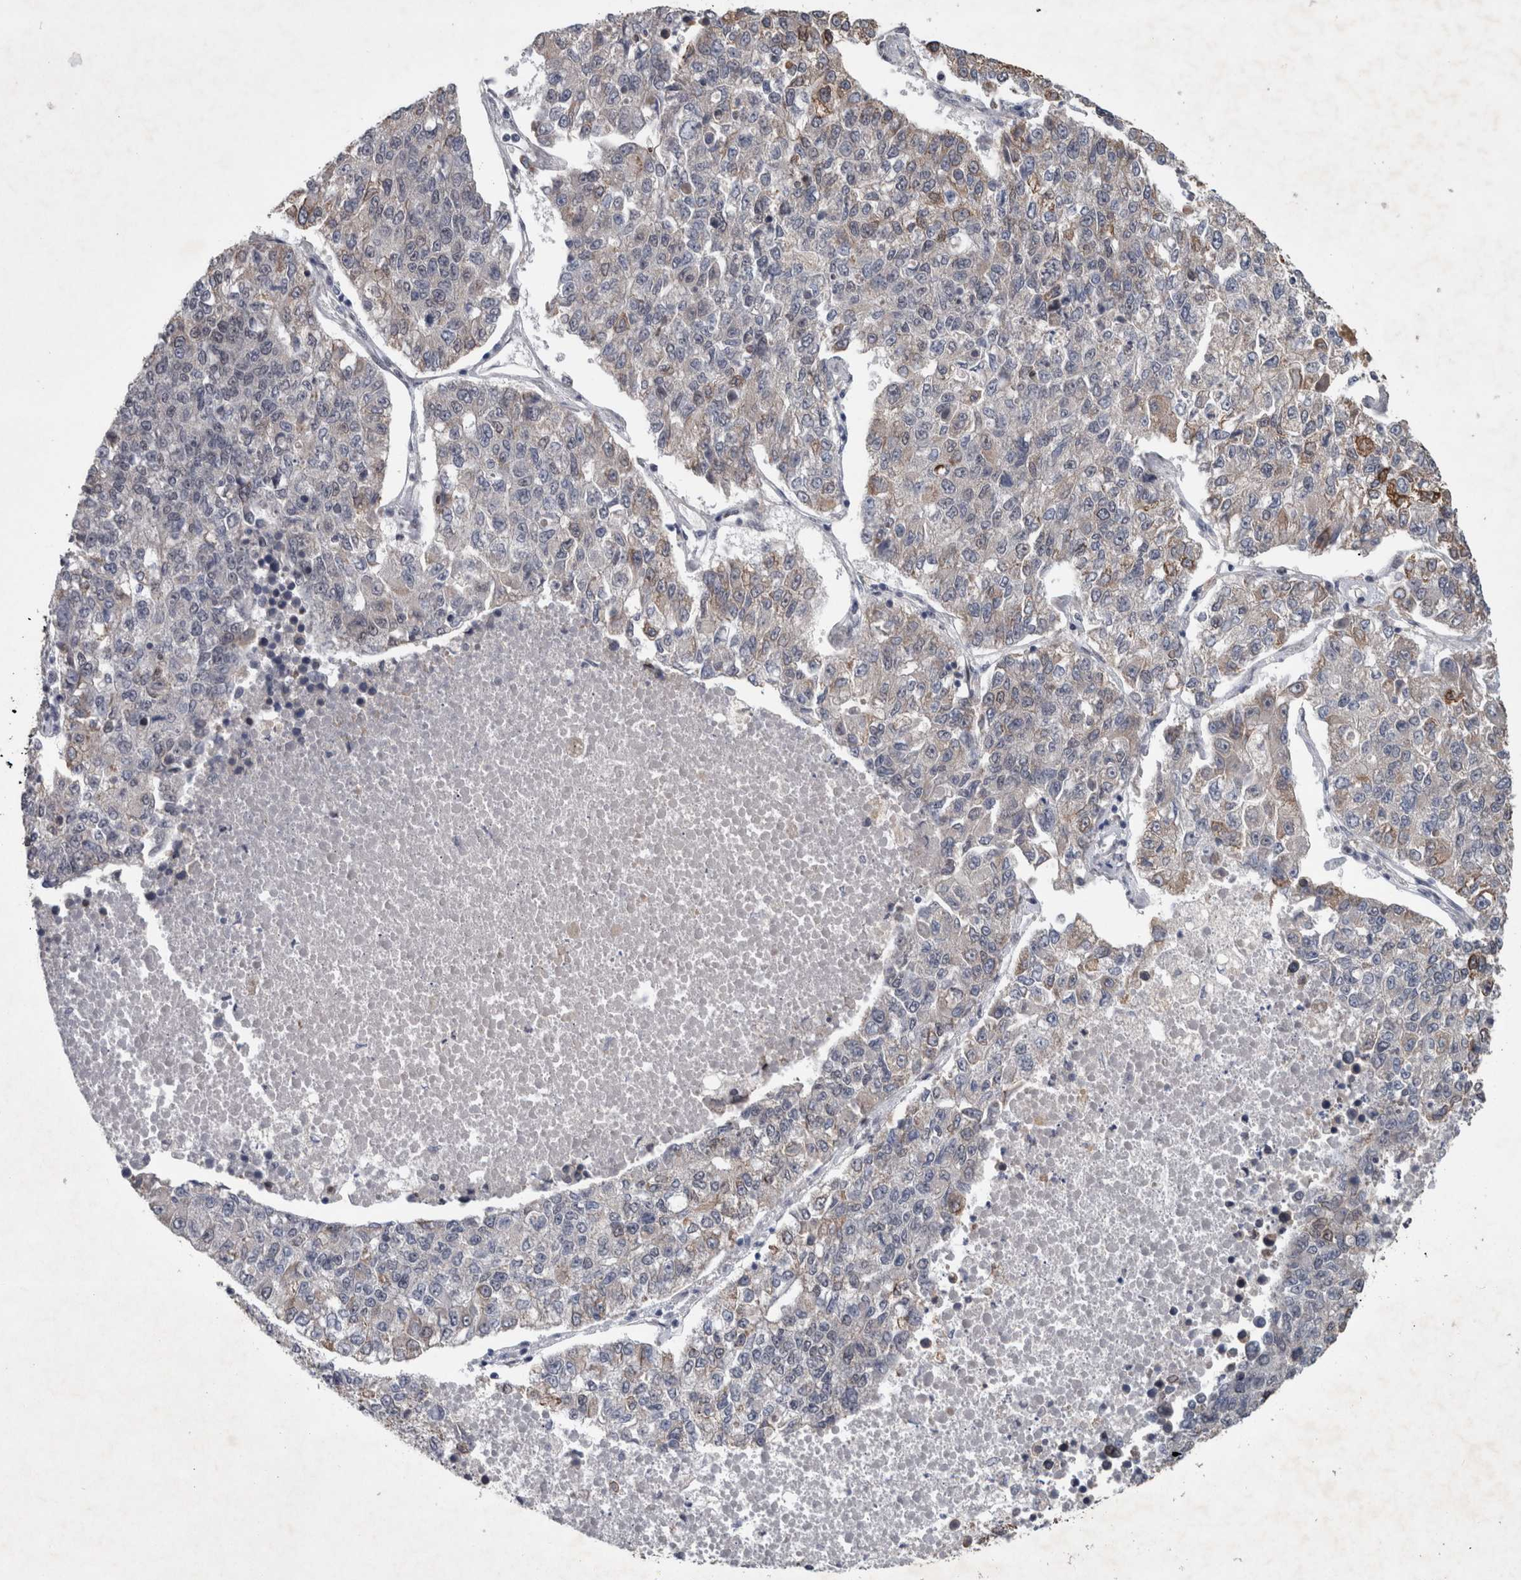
{"staining": {"intensity": "weak", "quantity": "25%-75%", "location": "cytoplasmic/membranous"}, "tissue": "lung cancer", "cell_type": "Tumor cells", "image_type": "cancer", "snomed": [{"axis": "morphology", "description": "Adenocarcinoma, NOS"}, {"axis": "topography", "description": "Lung"}], "caption": "Protein staining of lung cancer tissue demonstrates weak cytoplasmic/membranous staining in approximately 25%-75% of tumor cells.", "gene": "GIMAP6", "patient": {"sex": "male", "age": 49}}